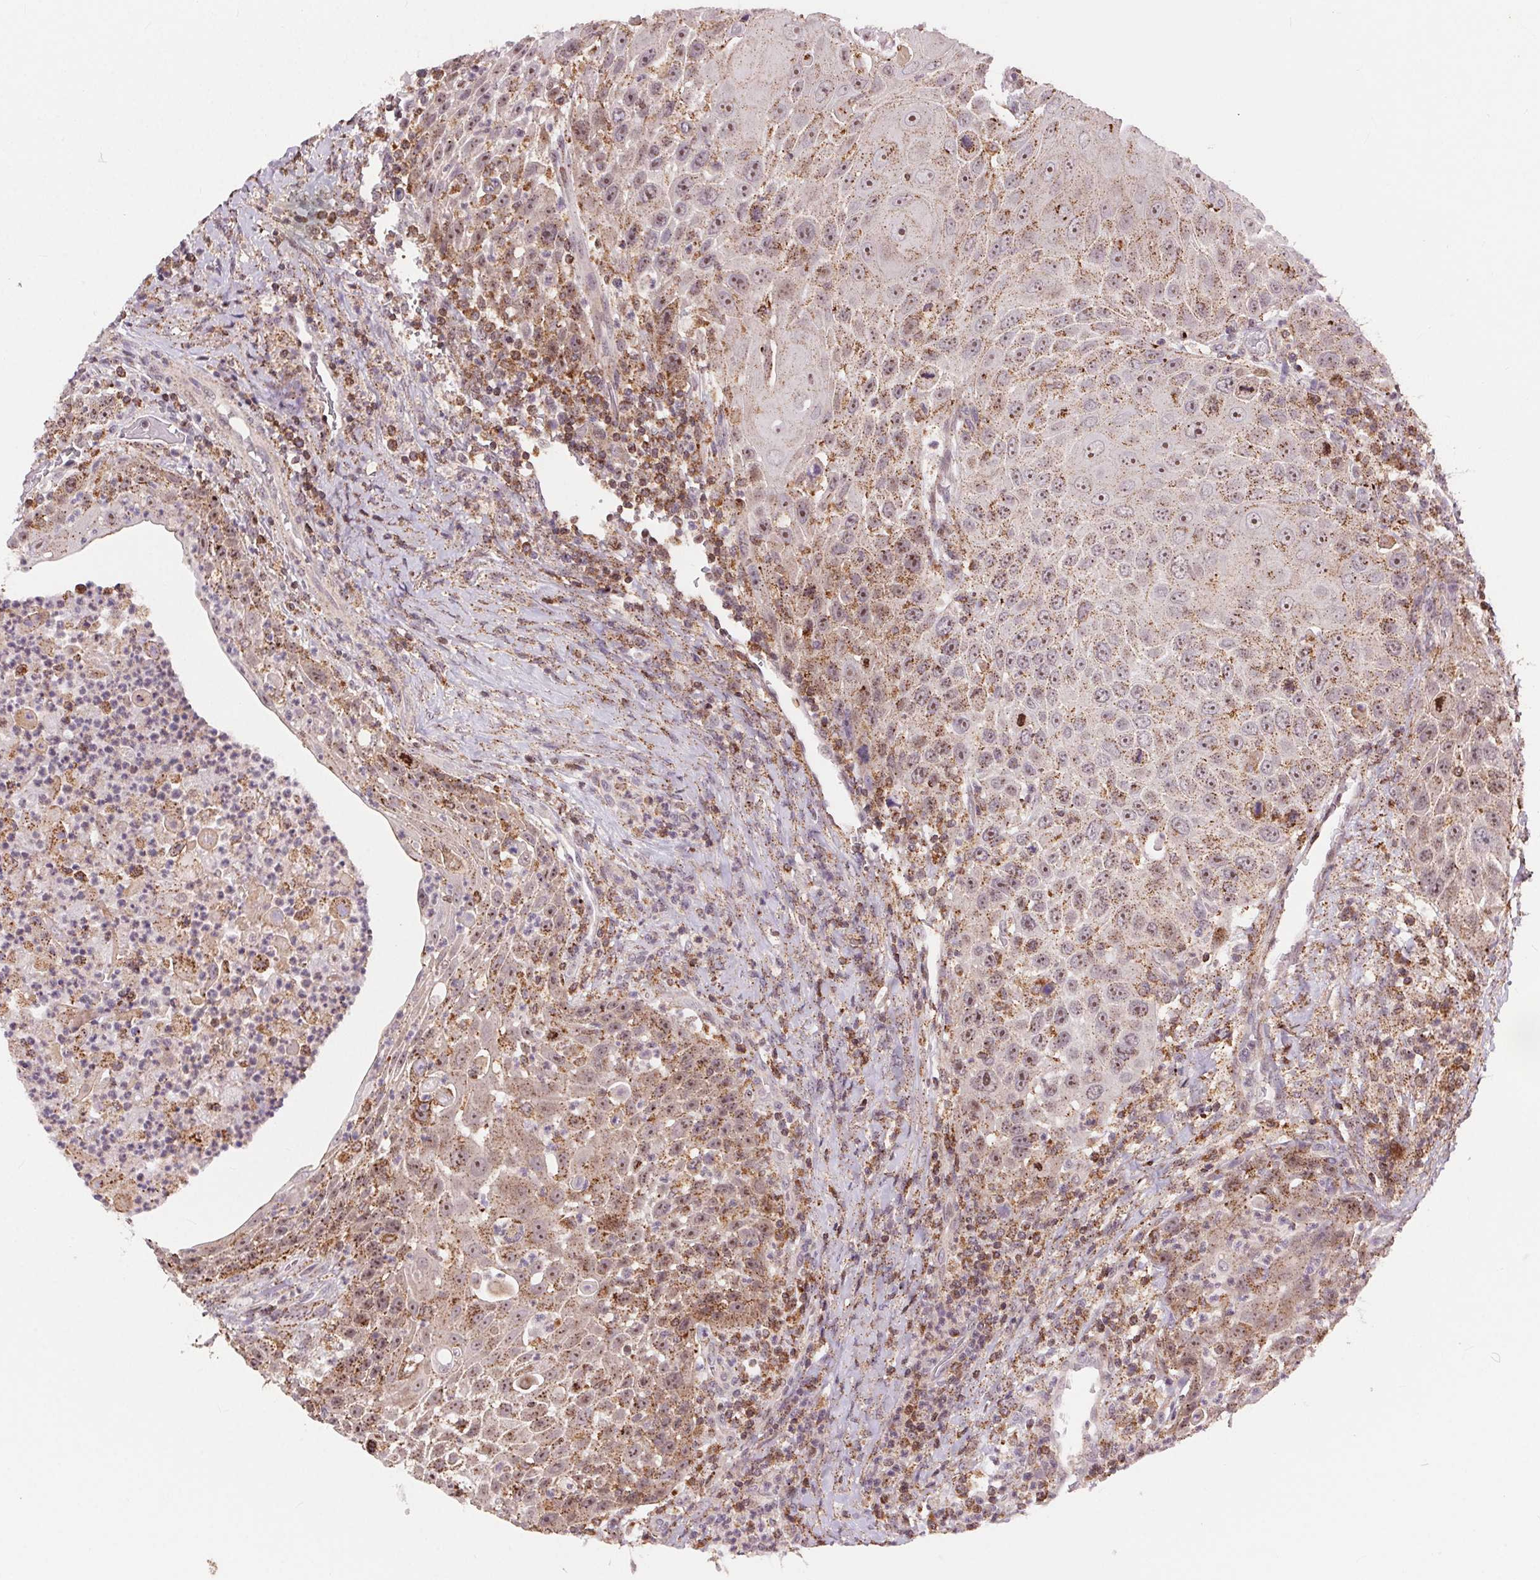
{"staining": {"intensity": "moderate", "quantity": ">75%", "location": "cytoplasmic/membranous"}, "tissue": "head and neck cancer", "cell_type": "Tumor cells", "image_type": "cancer", "snomed": [{"axis": "morphology", "description": "Squamous cell carcinoma, NOS"}, {"axis": "topography", "description": "Head-Neck"}], "caption": "Immunohistochemical staining of human head and neck squamous cell carcinoma exhibits medium levels of moderate cytoplasmic/membranous protein expression in about >75% of tumor cells. The protein of interest is shown in brown color, while the nuclei are stained blue.", "gene": "CHMP4B", "patient": {"sex": "male", "age": 69}}